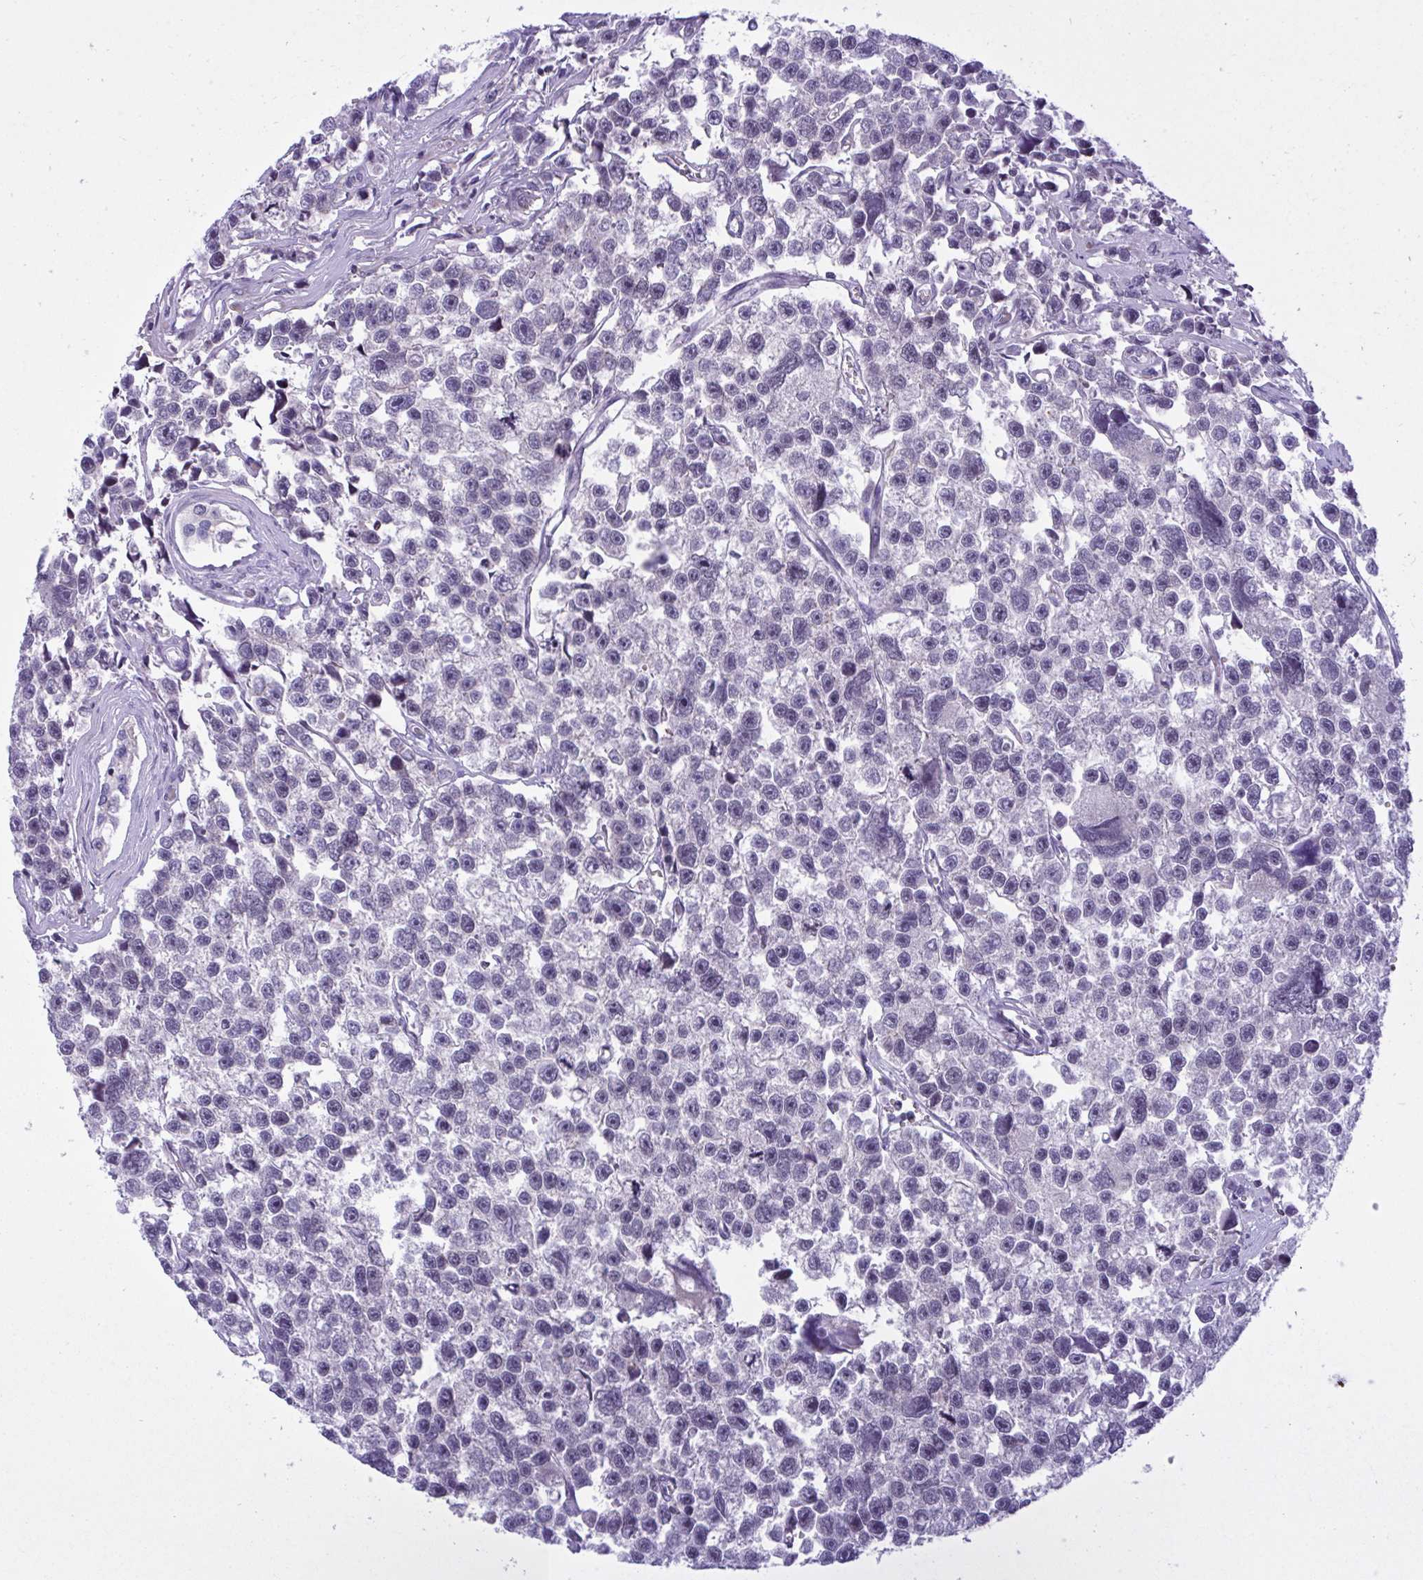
{"staining": {"intensity": "negative", "quantity": "none", "location": "none"}, "tissue": "testis cancer", "cell_type": "Tumor cells", "image_type": "cancer", "snomed": [{"axis": "morphology", "description": "Seminoma, NOS"}, {"axis": "topography", "description": "Testis"}], "caption": "Seminoma (testis) was stained to show a protein in brown. There is no significant positivity in tumor cells.", "gene": "SNX11", "patient": {"sex": "male", "age": 26}}